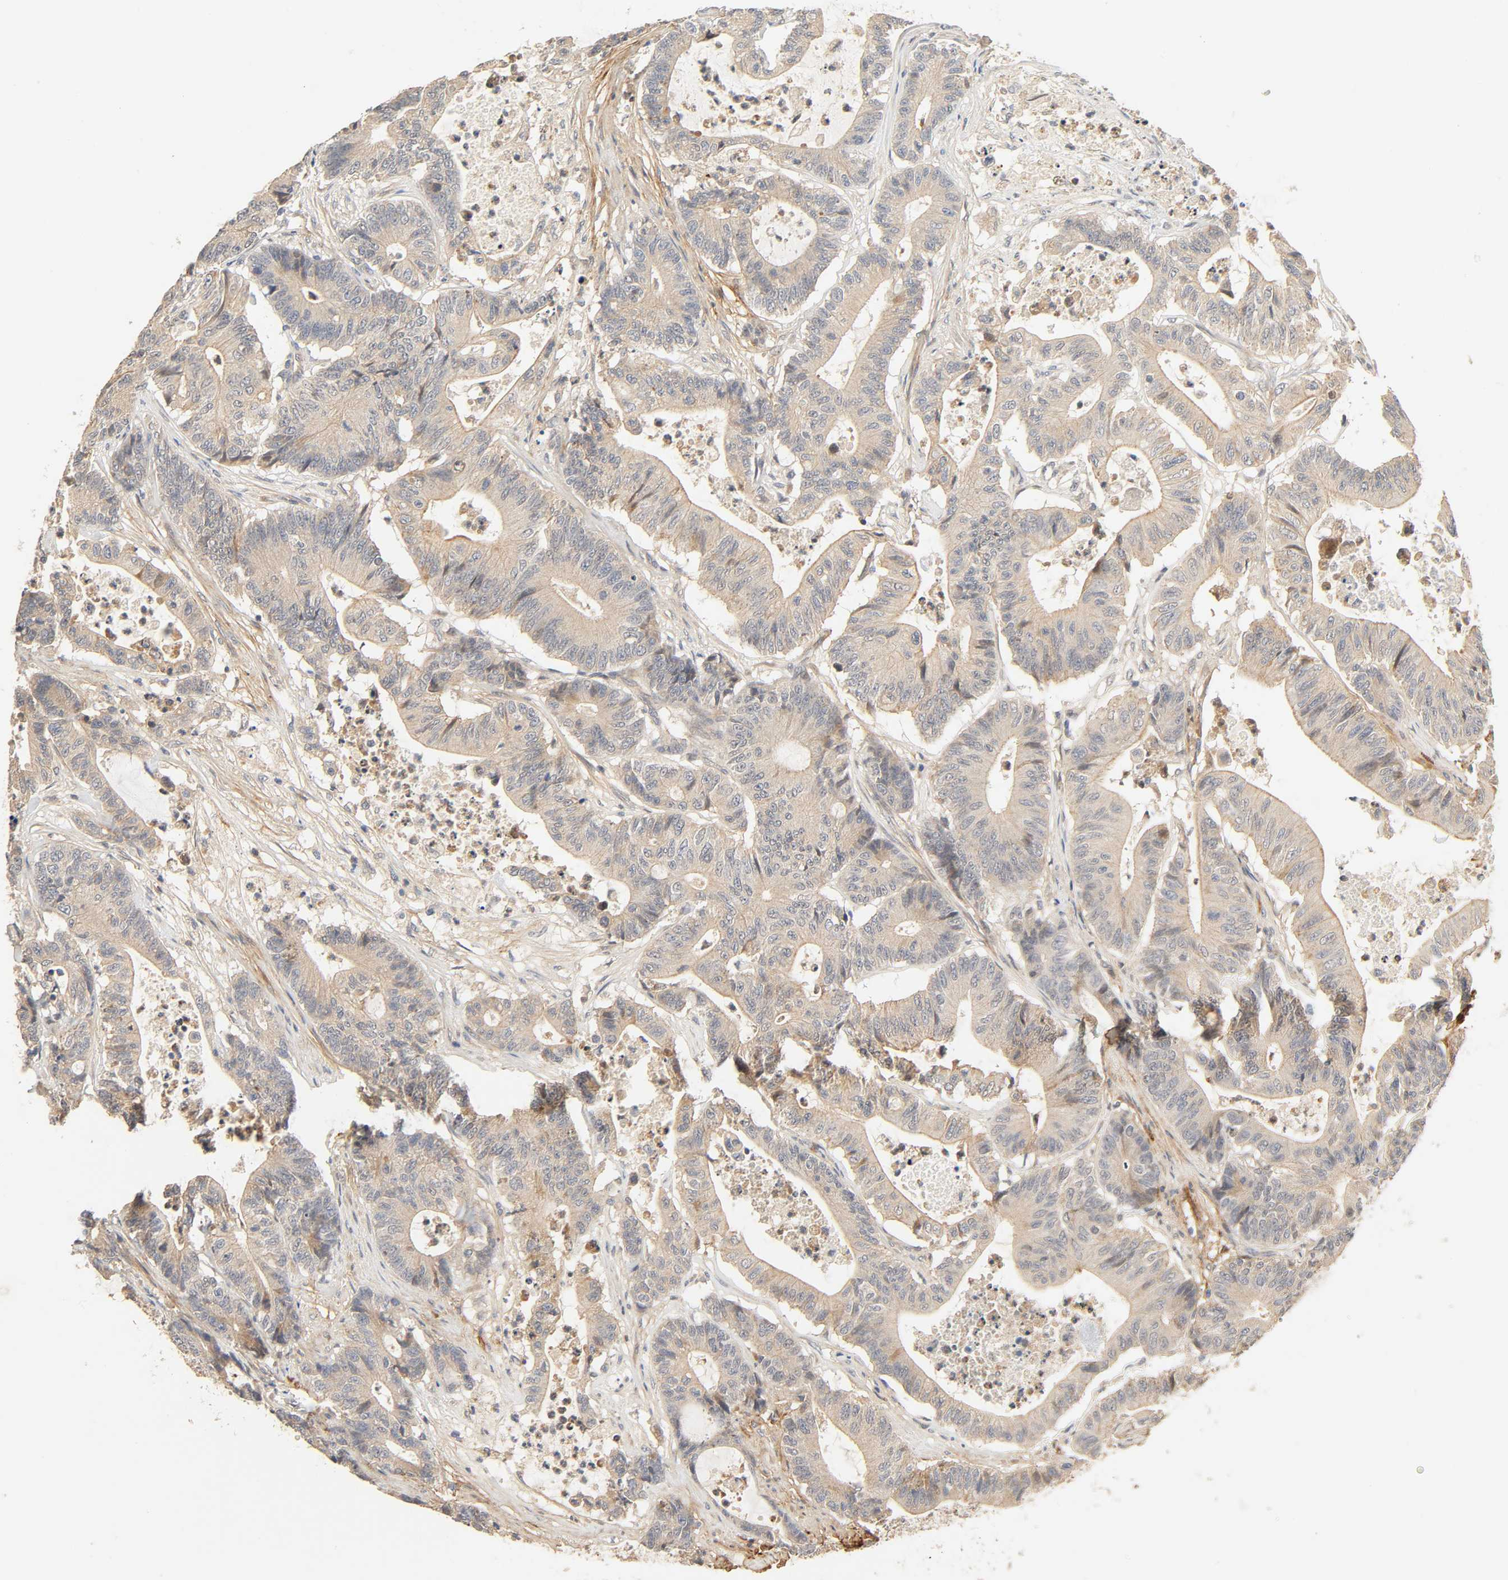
{"staining": {"intensity": "weak", "quantity": ">75%", "location": "cytoplasmic/membranous"}, "tissue": "colorectal cancer", "cell_type": "Tumor cells", "image_type": "cancer", "snomed": [{"axis": "morphology", "description": "Adenocarcinoma, NOS"}, {"axis": "topography", "description": "Colon"}], "caption": "Colorectal cancer (adenocarcinoma) tissue shows weak cytoplasmic/membranous positivity in approximately >75% of tumor cells", "gene": "CACNA1G", "patient": {"sex": "female", "age": 84}}